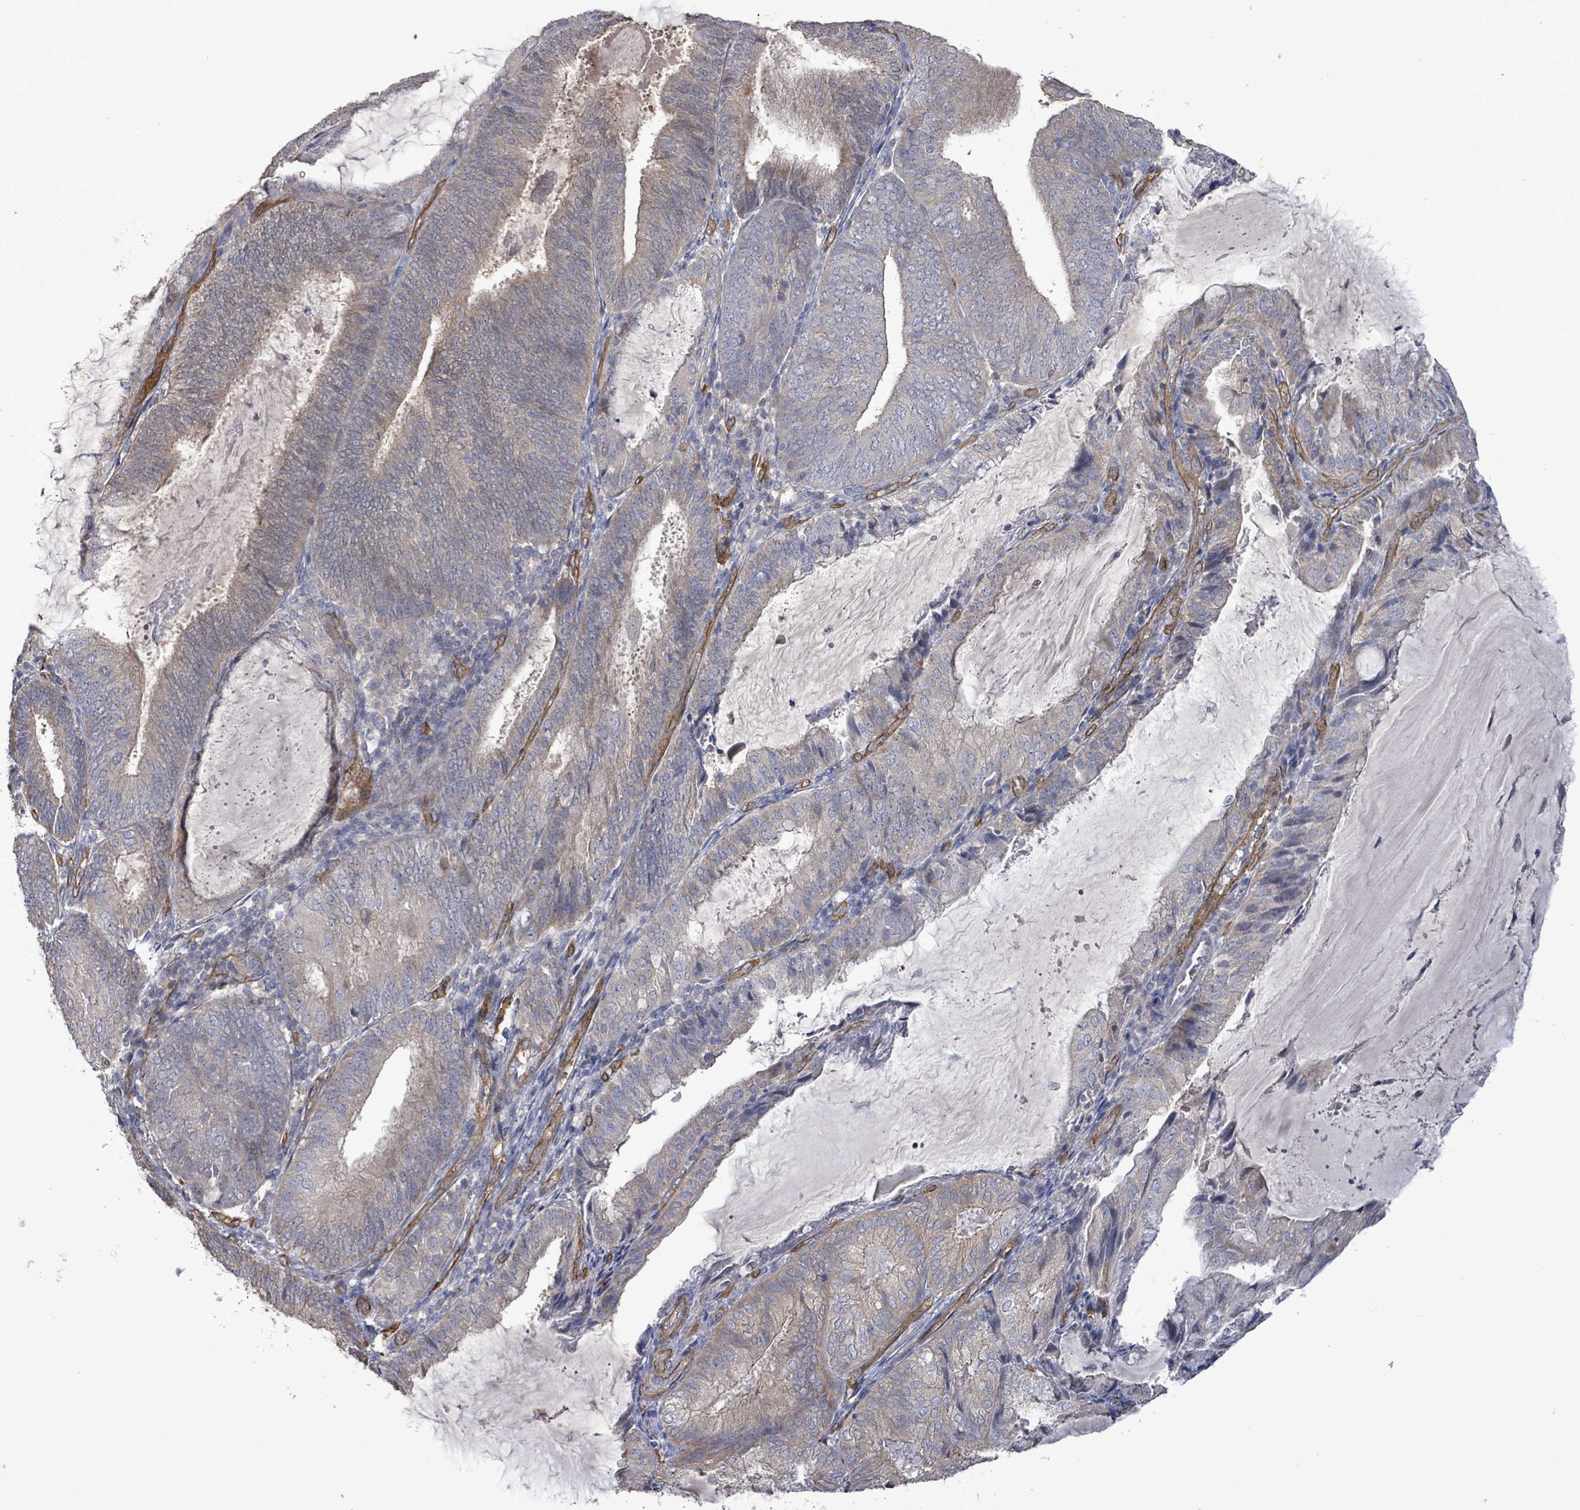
{"staining": {"intensity": "weak", "quantity": "<25%", "location": "cytoplasmic/membranous"}, "tissue": "endometrial cancer", "cell_type": "Tumor cells", "image_type": "cancer", "snomed": [{"axis": "morphology", "description": "Adenocarcinoma, NOS"}, {"axis": "topography", "description": "Endometrium"}], "caption": "Protein analysis of endometrial cancer (adenocarcinoma) shows no significant expression in tumor cells.", "gene": "KANK3", "patient": {"sex": "female", "age": 81}}